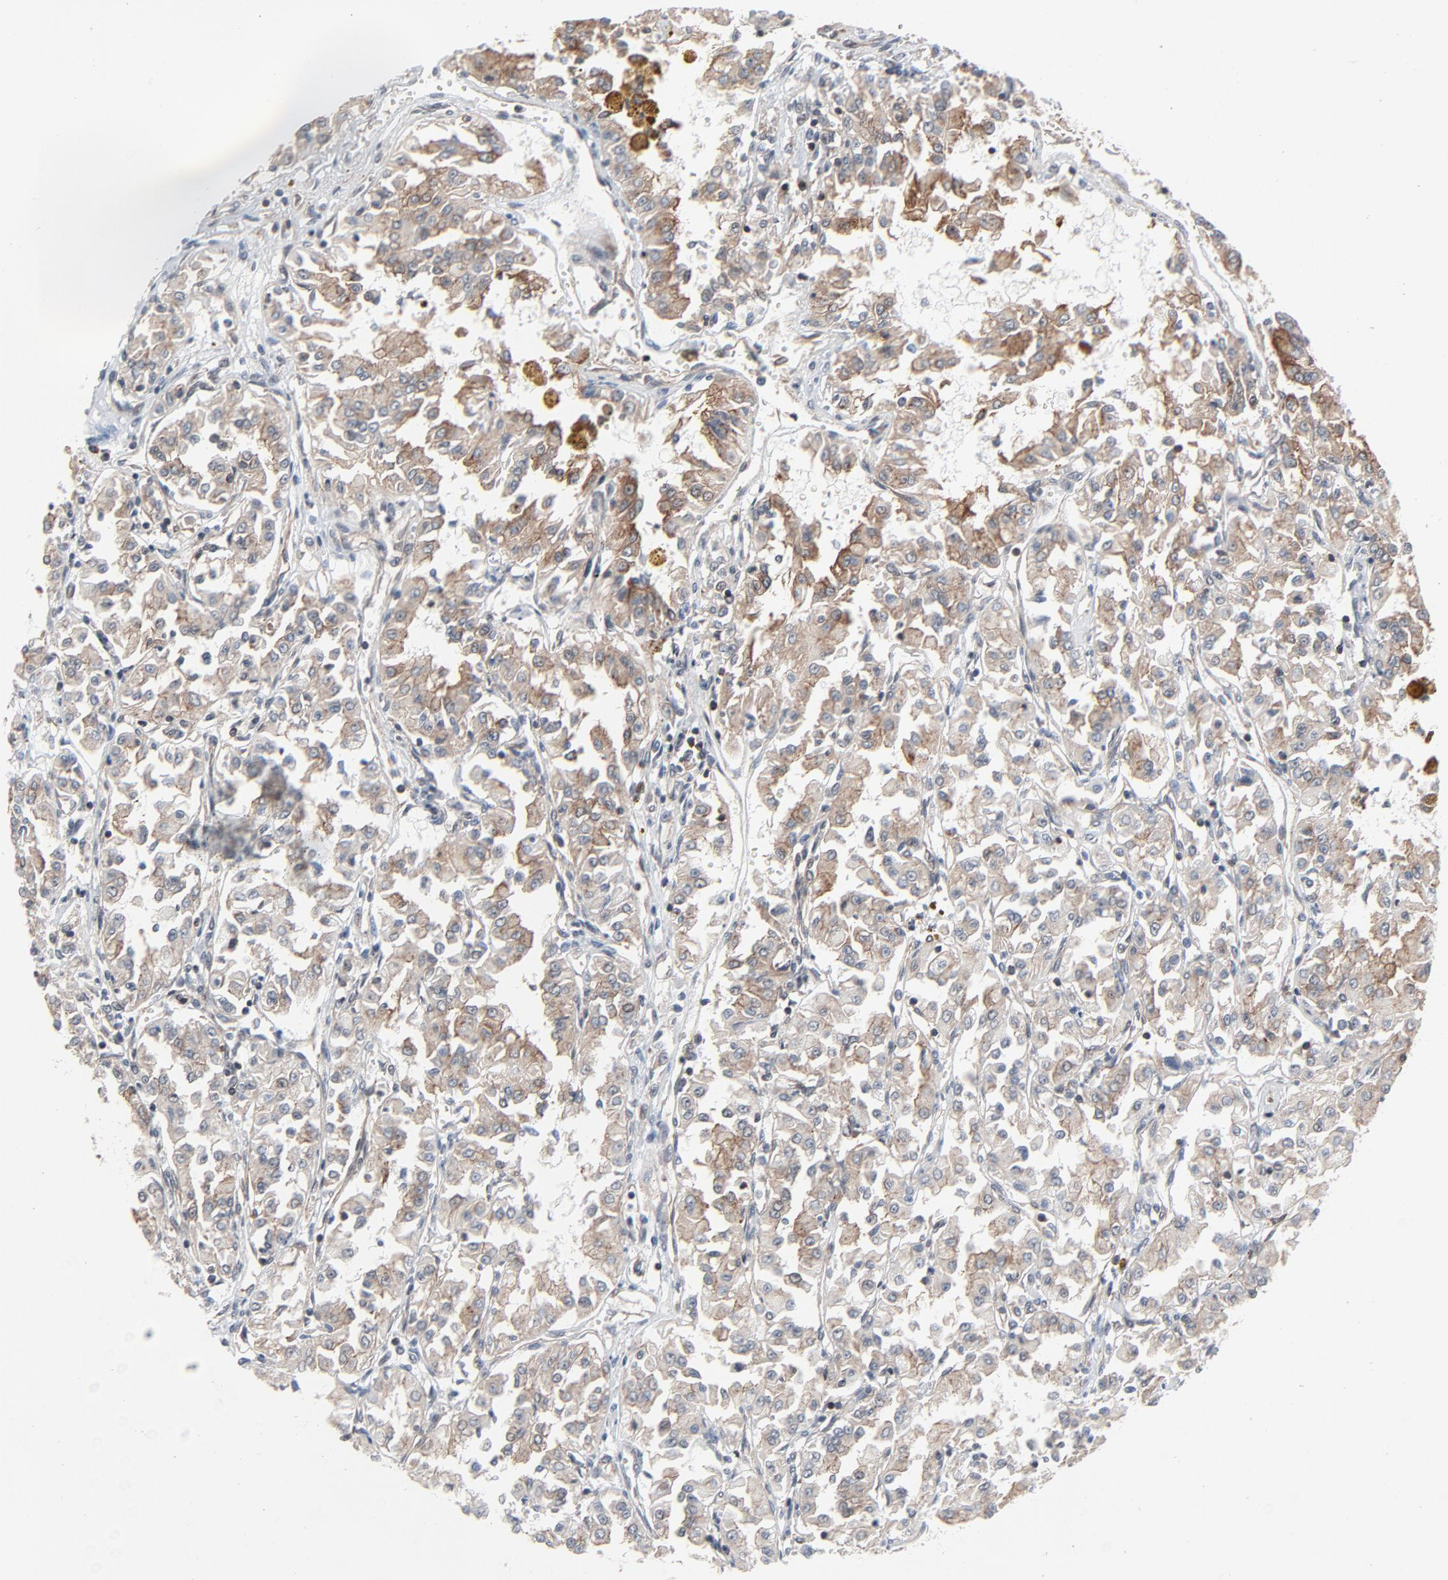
{"staining": {"intensity": "weak", "quantity": "25%-75%", "location": "cytoplasmic/membranous"}, "tissue": "renal cancer", "cell_type": "Tumor cells", "image_type": "cancer", "snomed": [{"axis": "morphology", "description": "Adenocarcinoma, NOS"}, {"axis": "topography", "description": "Kidney"}], "caption": "Renal adenocarcinoma was stained to show a protein in brown. There is low levels of weak cytoplasmic/membranous expression in about 25%-75% of tumor cells.", "gene": "OPTN", "patient": {"sex": "male", "age": 78}}